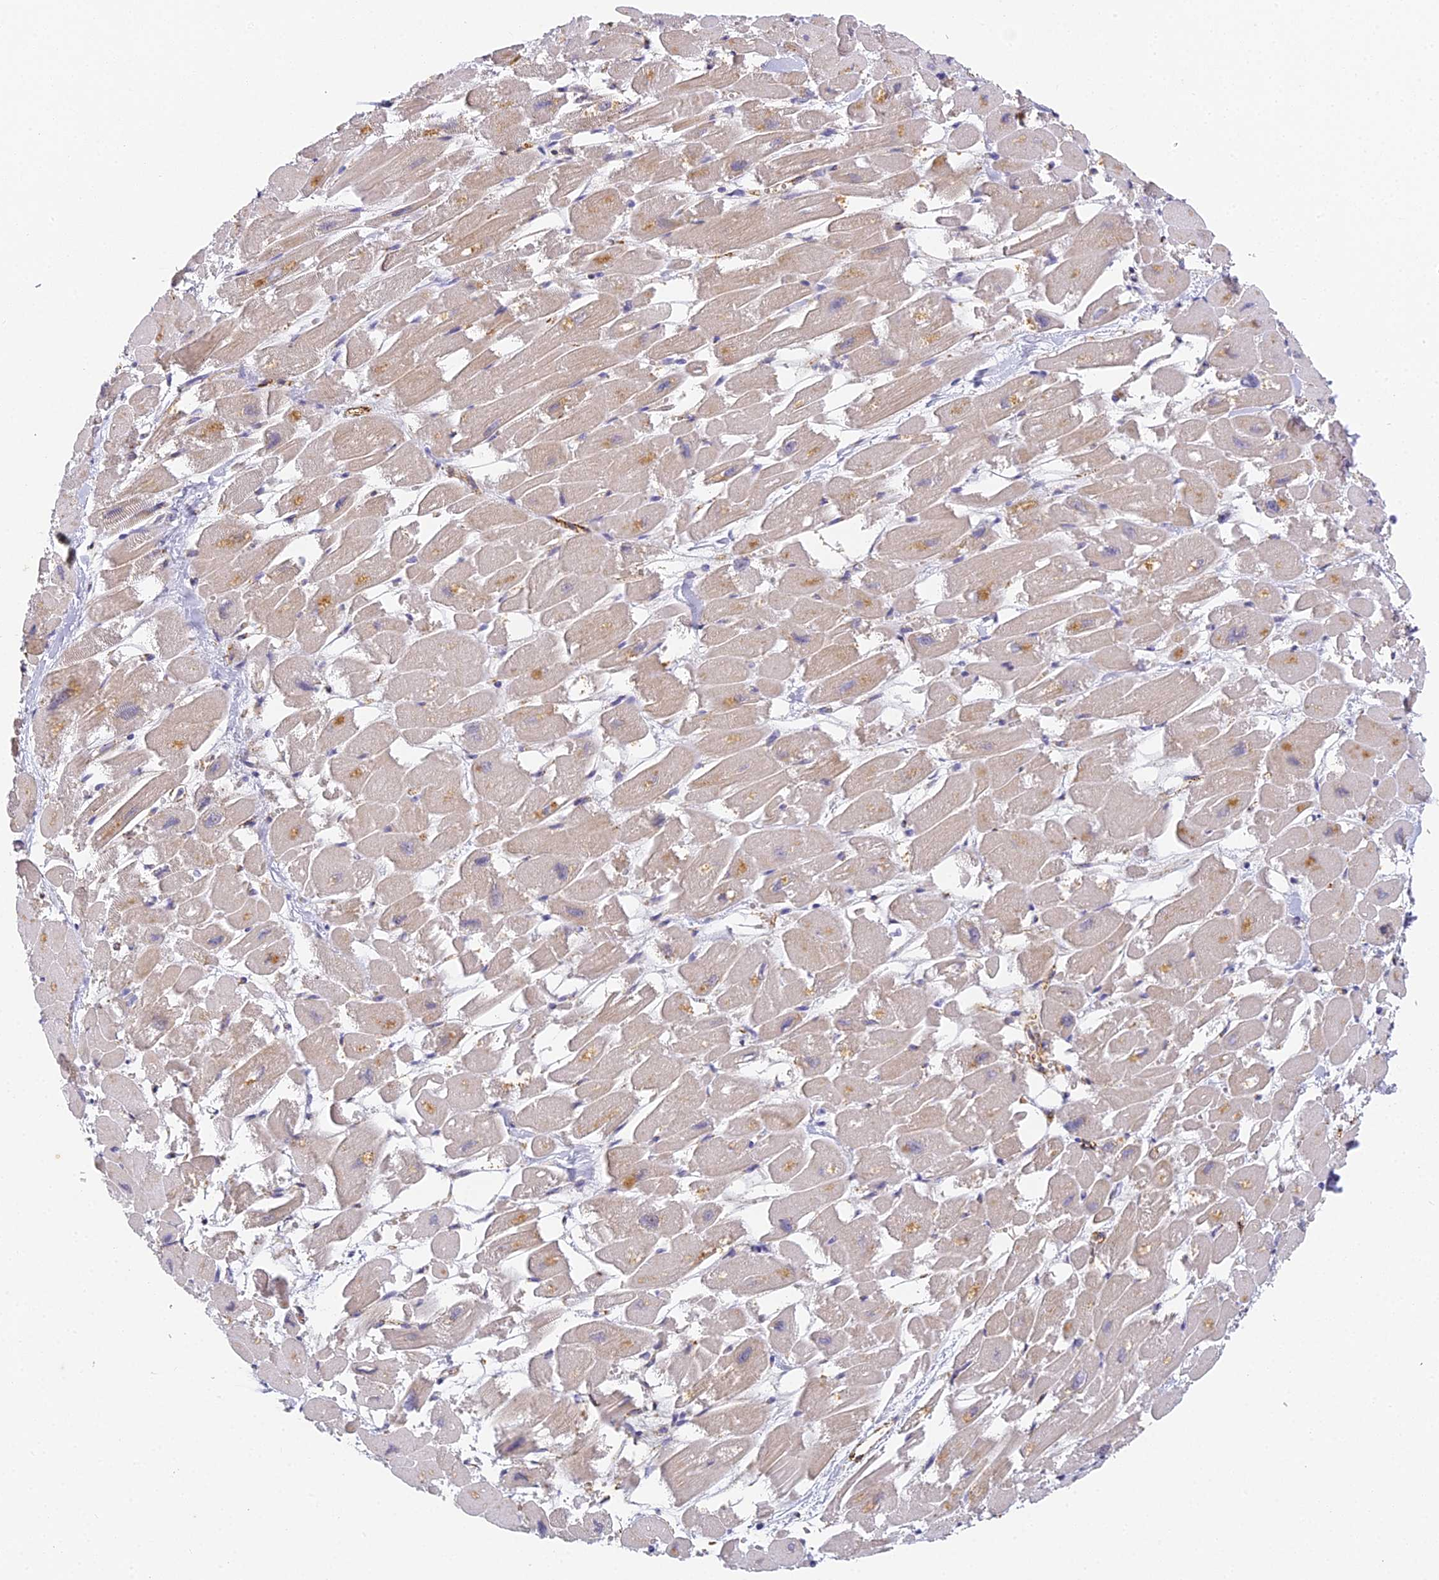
{"staining": {"intensity": "moderate", "quantity": "<25%", "location": "cytoplasmic/membranous"}, "tissue": "heart muscle", "cell_type": "Cardiomyocytes", "image_type": "normal", "snomed": [{"axis": "morphology", "description": "Normal tissue, NOS"}, {"axis": "topography", "description": "Heart"}], "caption": "DAB immunohistochemical staining of normal heart muscle demonstrates moderate cytoplasmic/membranous protein staining in approximately <25% of cardiomyocytes.", "gene": "DNAAF10", "patient": {"sex": "male", "age": 54}}